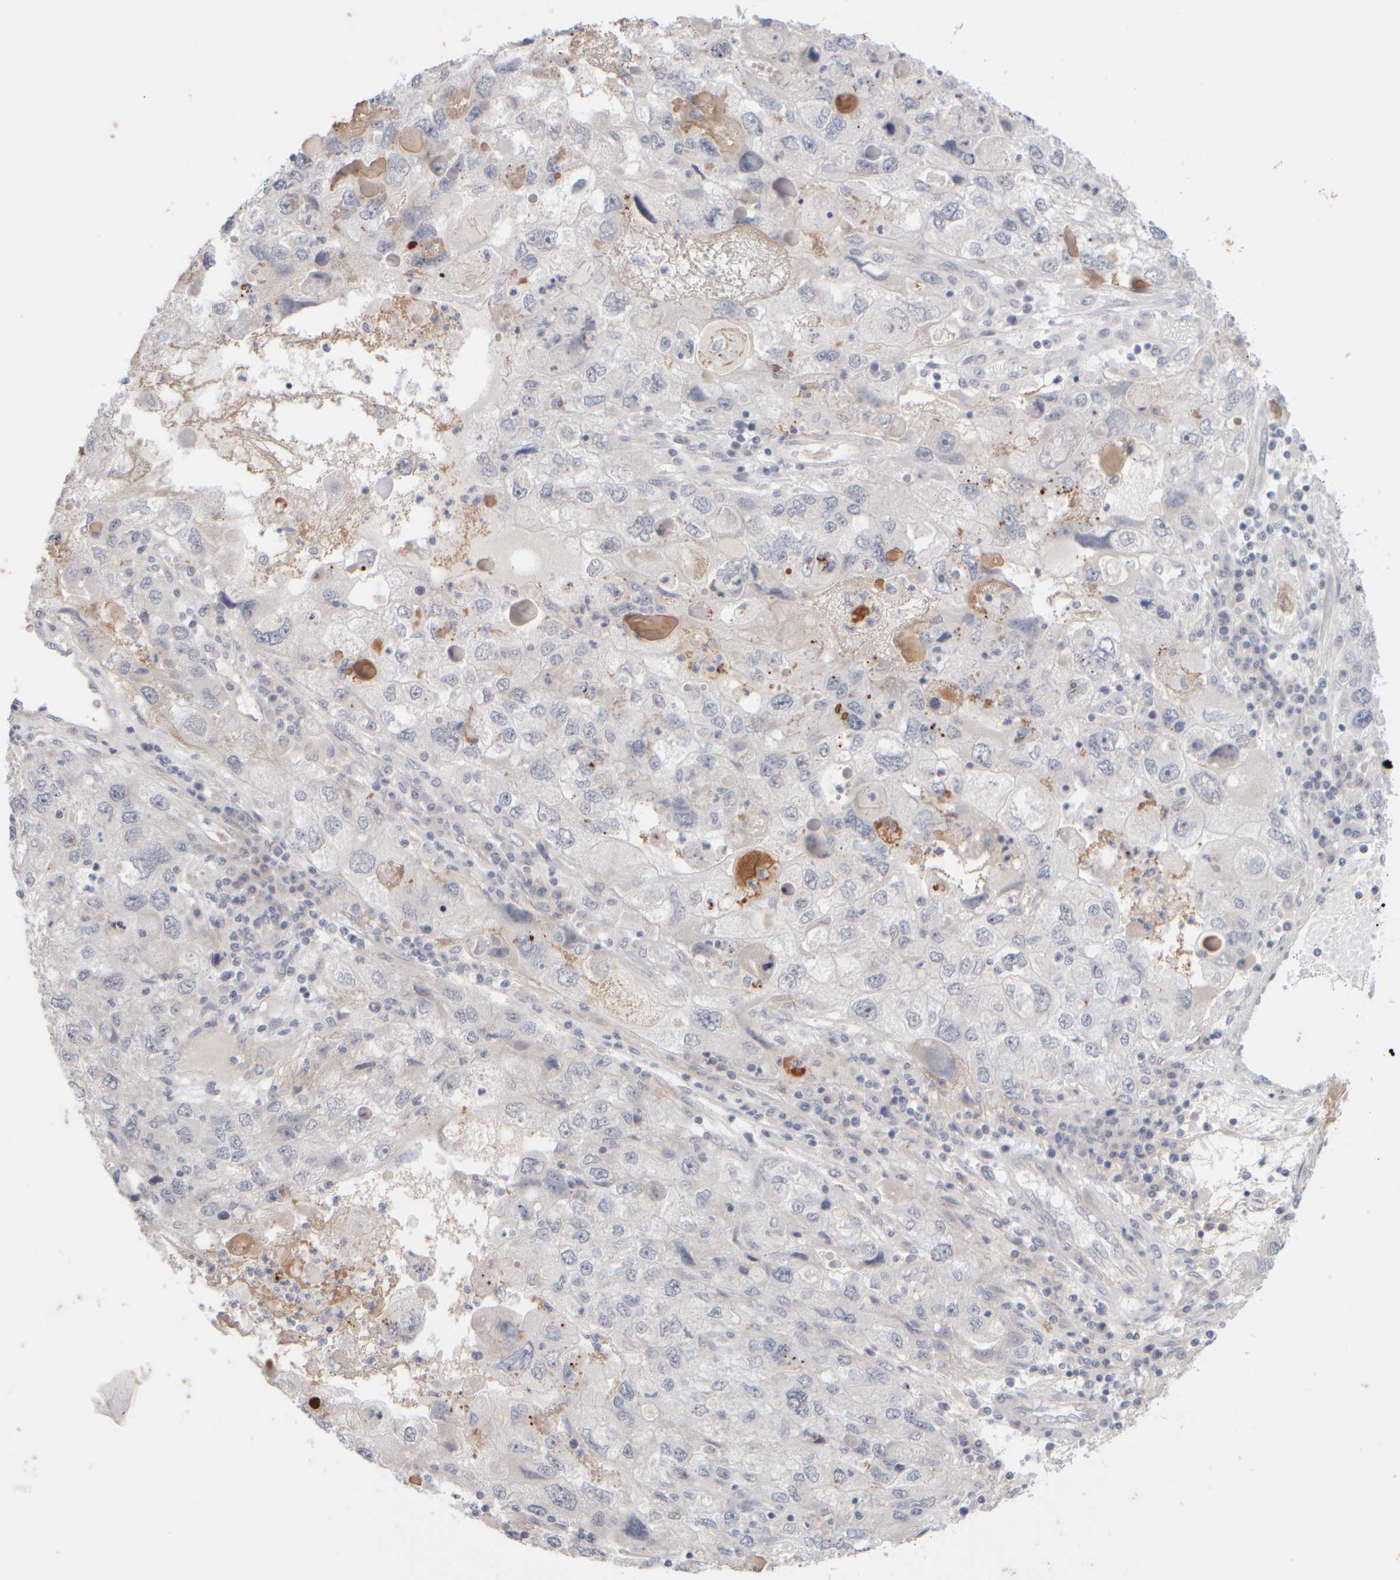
{"staining": {"intensity": "moderate", "quantity": "<25%", "location": "cytoplasmic/membranous"}, "tissue": "endometrial cancer", "cell_type": "Tumor cells", "image_type": "cancer", "snomed": [{"axis": "morphology", "description": "Adenocarcinoma, NOS"}, {"axis": "topography", "description": "Endometrium"}], "caption": "Adenocarcinoma (endometrial) stained with DAB (3,3'-diaminobenzidine) immunohistochemistry (IHC) demonstrates low levels of moderate cytoplasmic/membranous expression in about <25% of tumor cells.", "gene": "GOPC", "patient": {"sex": "female", "age": 49}}